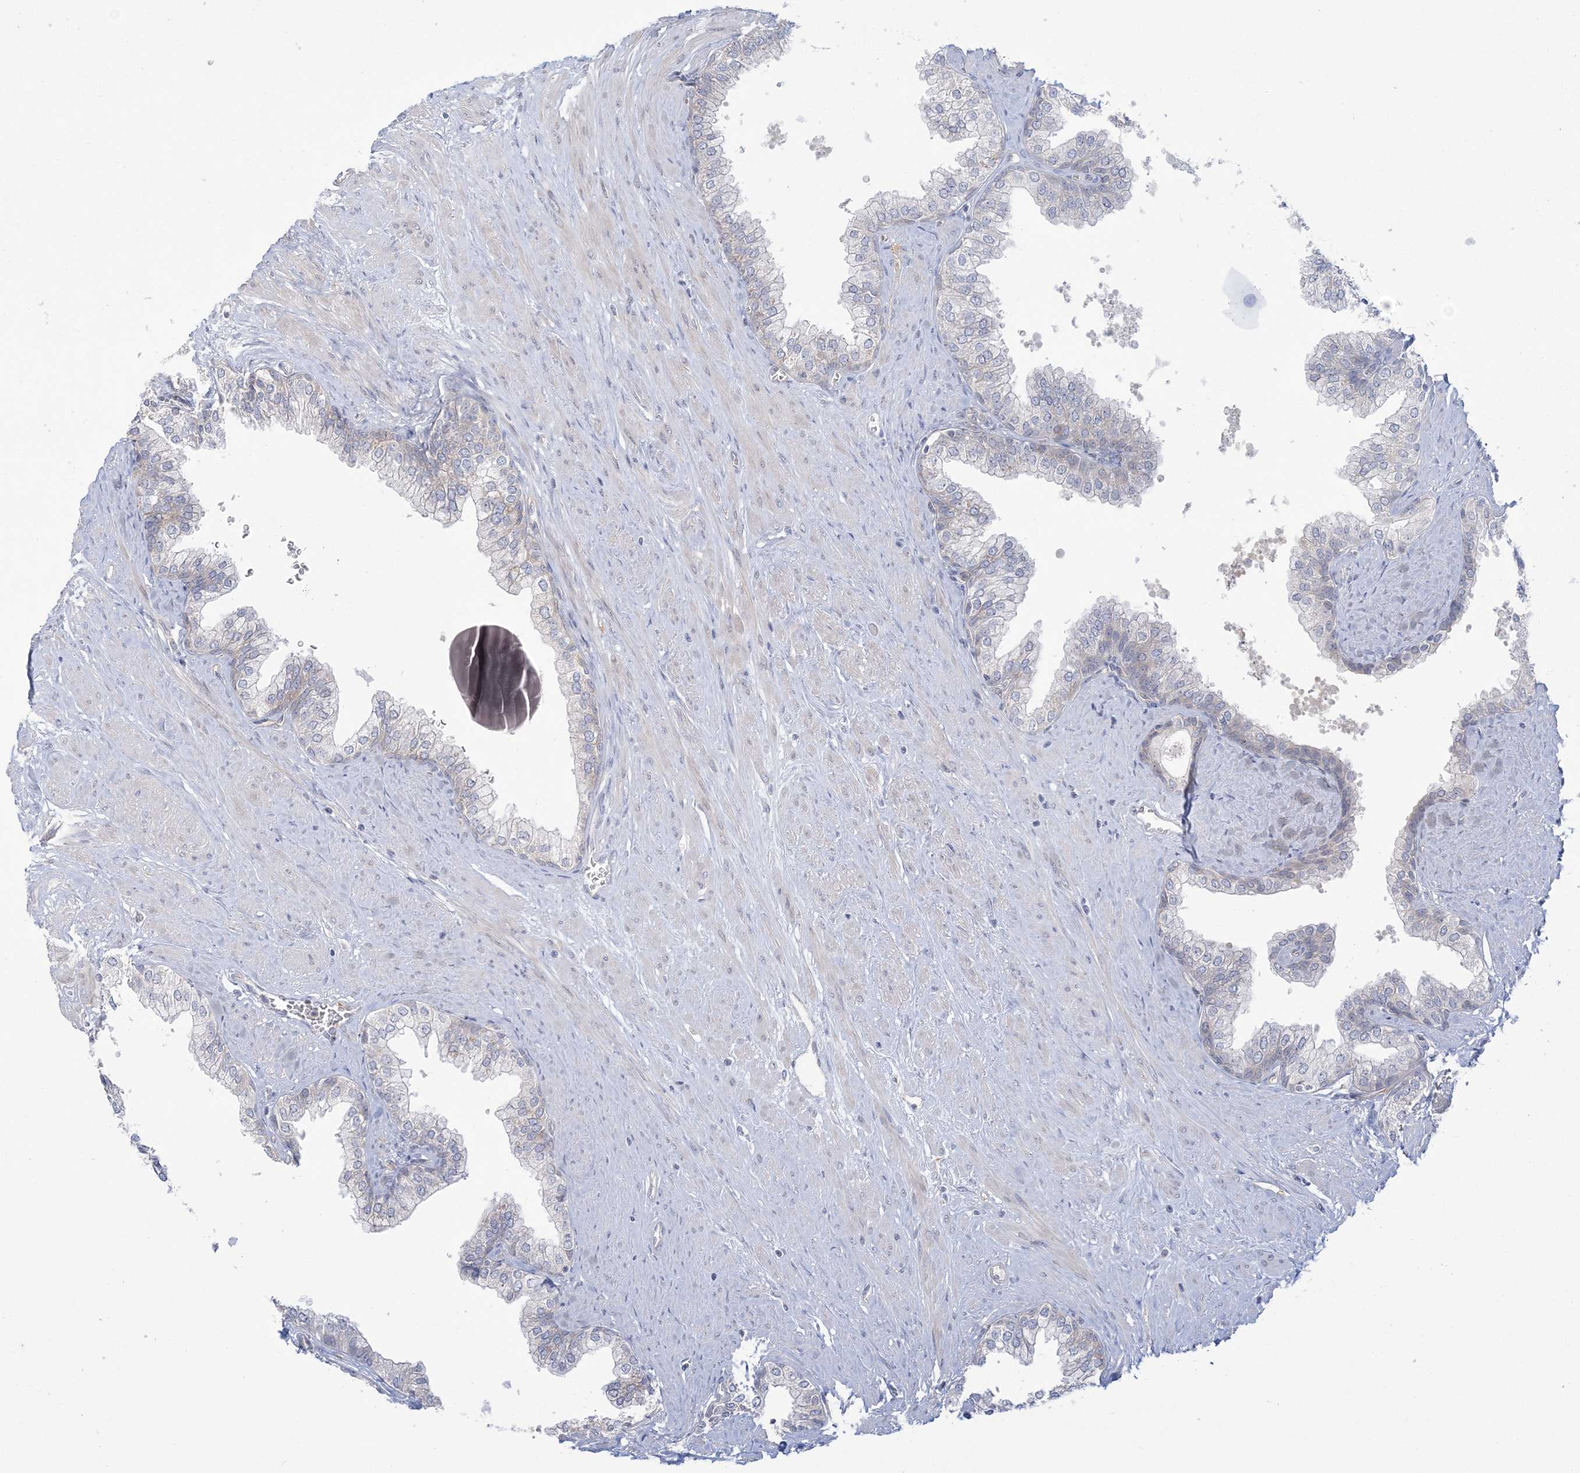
{"staining": {"intensity": "negative", "quantity": "none", "location": "none"}, "tissue": "prostate", "cell_type": "Glandular cells", "image_type": "normal", "snomed": [{"axis": "morphology", "description": "Normal tissue, NOS"}, {"axis": "morphology", "description": "Urothelial carcinoma, Low grade"}, {"axis": "topography", "description": "Urinary bladder"}, {"axis": "topography", "description": "Prostate"}], "caption": "This image is of benign prostate stained with immunohistochemistry to label a protein in brown with the nuclei are counter-stained blue. There is no staining in glandular cells. (DAB (3,3'-diaminobenzidine) immunohistochemistry (IHC), high magnification).", "gene": "FARSB", "patient": {"sex": "male", "age": 60}}